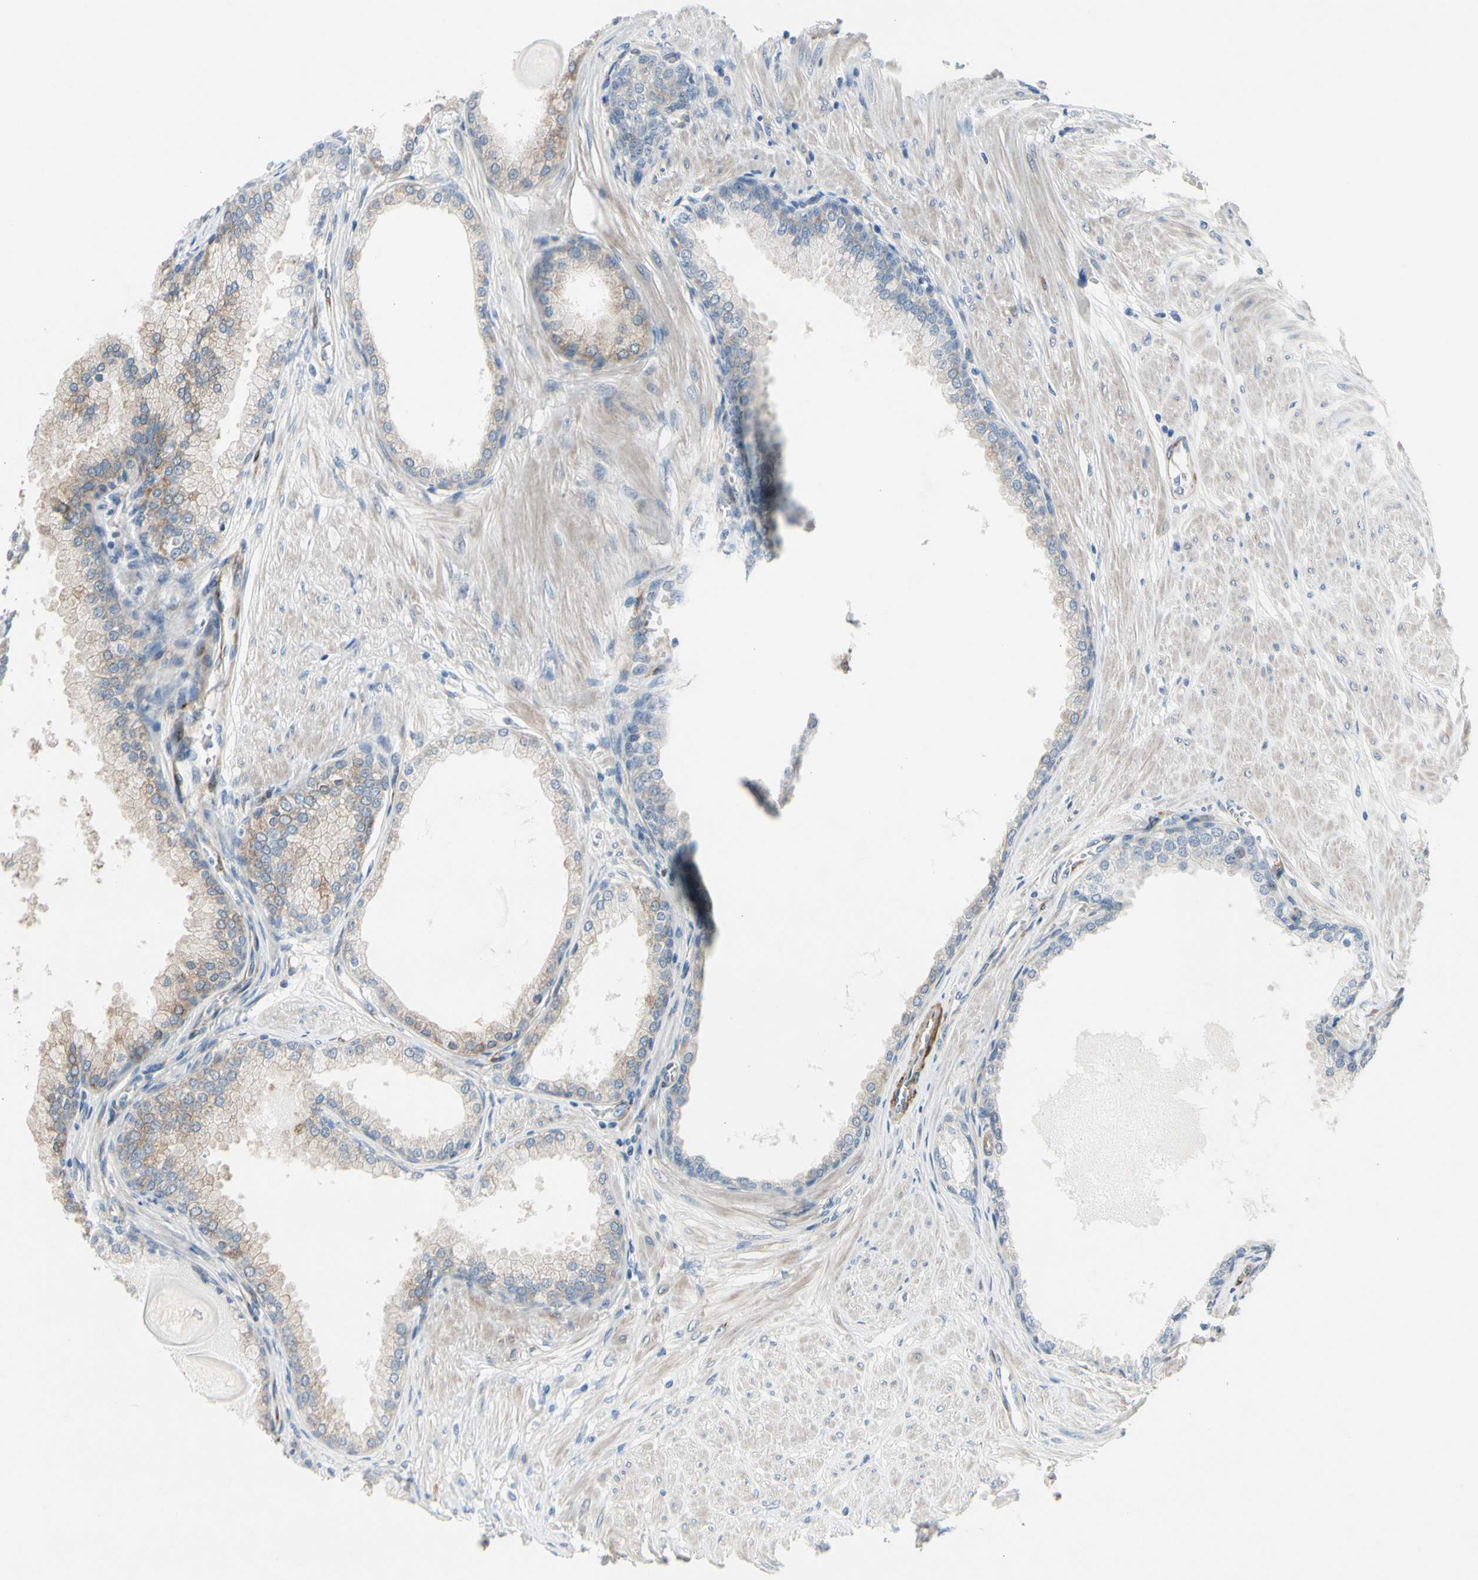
{"staining": {"intensity": "strong", "quantity": "<25%", "location": "cytoplasmic/membranous"}, "tissue": "prostate", "cell_type": "Glandular cells", "image_type": "normal", "snomed": [{"axis": "morphology", "description": "Normal tissue, NOS"}, {"axis": "topography", "description": "Prostate"}], "caption": "Immunohistochemistry of normal human prostate displays medium levels of strong cytoplasmic/membranous expression in about <25% of glandular cells.", "gene": "MAP2", "patient": {"sex": "male", "age": 51}}